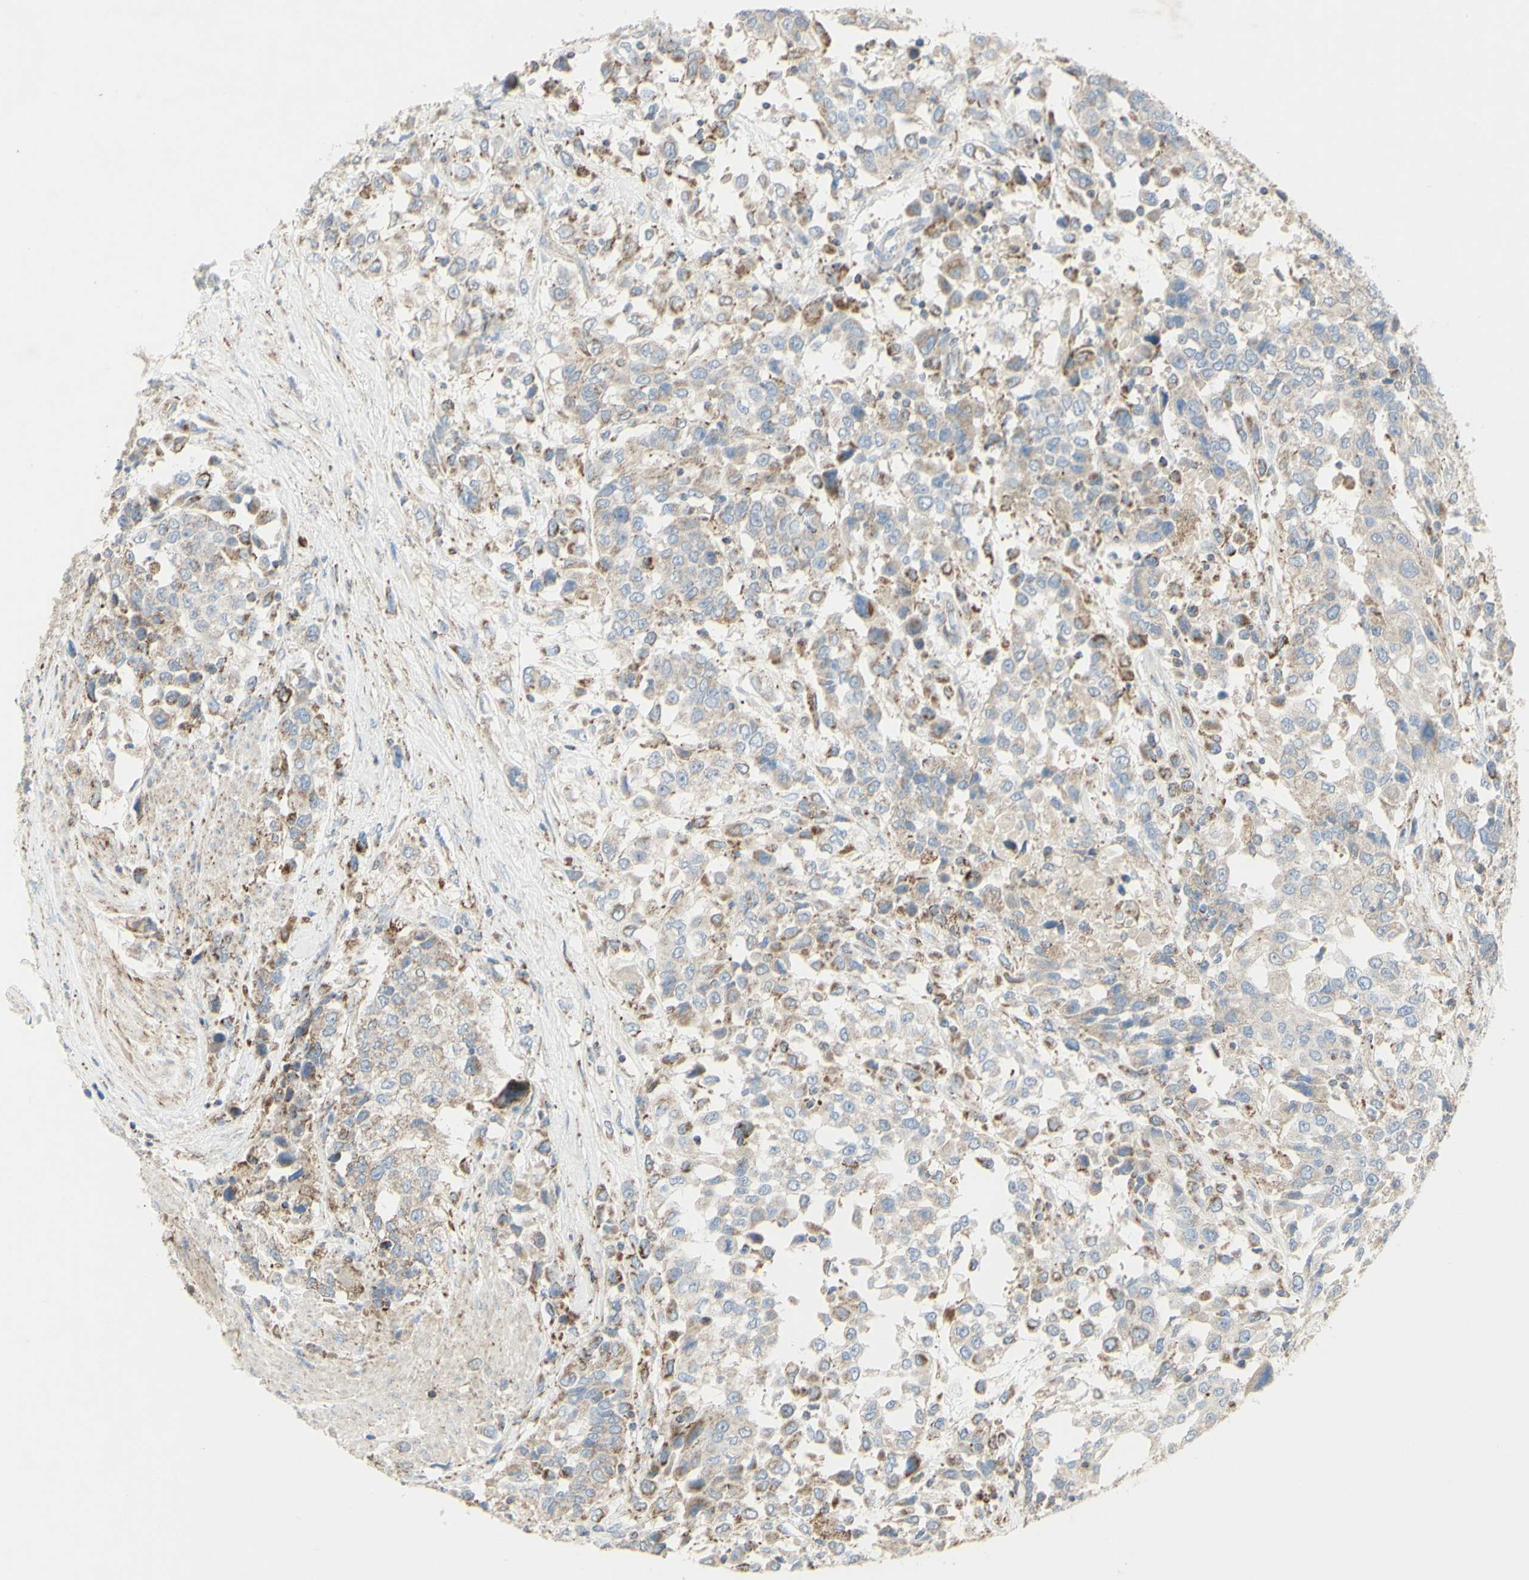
{"staining": {"intensity": "moderate", "quantity": "<25%", "location": "cytoplasmic/membranous"}, "tissue": "urothelial cancer", "cell_type": "Tumor cells", "image_type": "cancer", "snomed": [{"axis": "morphology", "description": "Urothelial carcinoma, High grade"}, {"axis": "topography", "description": "Urinary bladder"}], "caption": "High-magnification brightfield microscopy of urothelial cancer stained with DAB (brown) and counterstained with hematoxylin (blue). tumor cells exhibit moderate cytoplasmic/membranous expression is identified in about<25% of cells.", "gene": "CNTNAP1", "patient": {"sex": "female", "age": 80}}